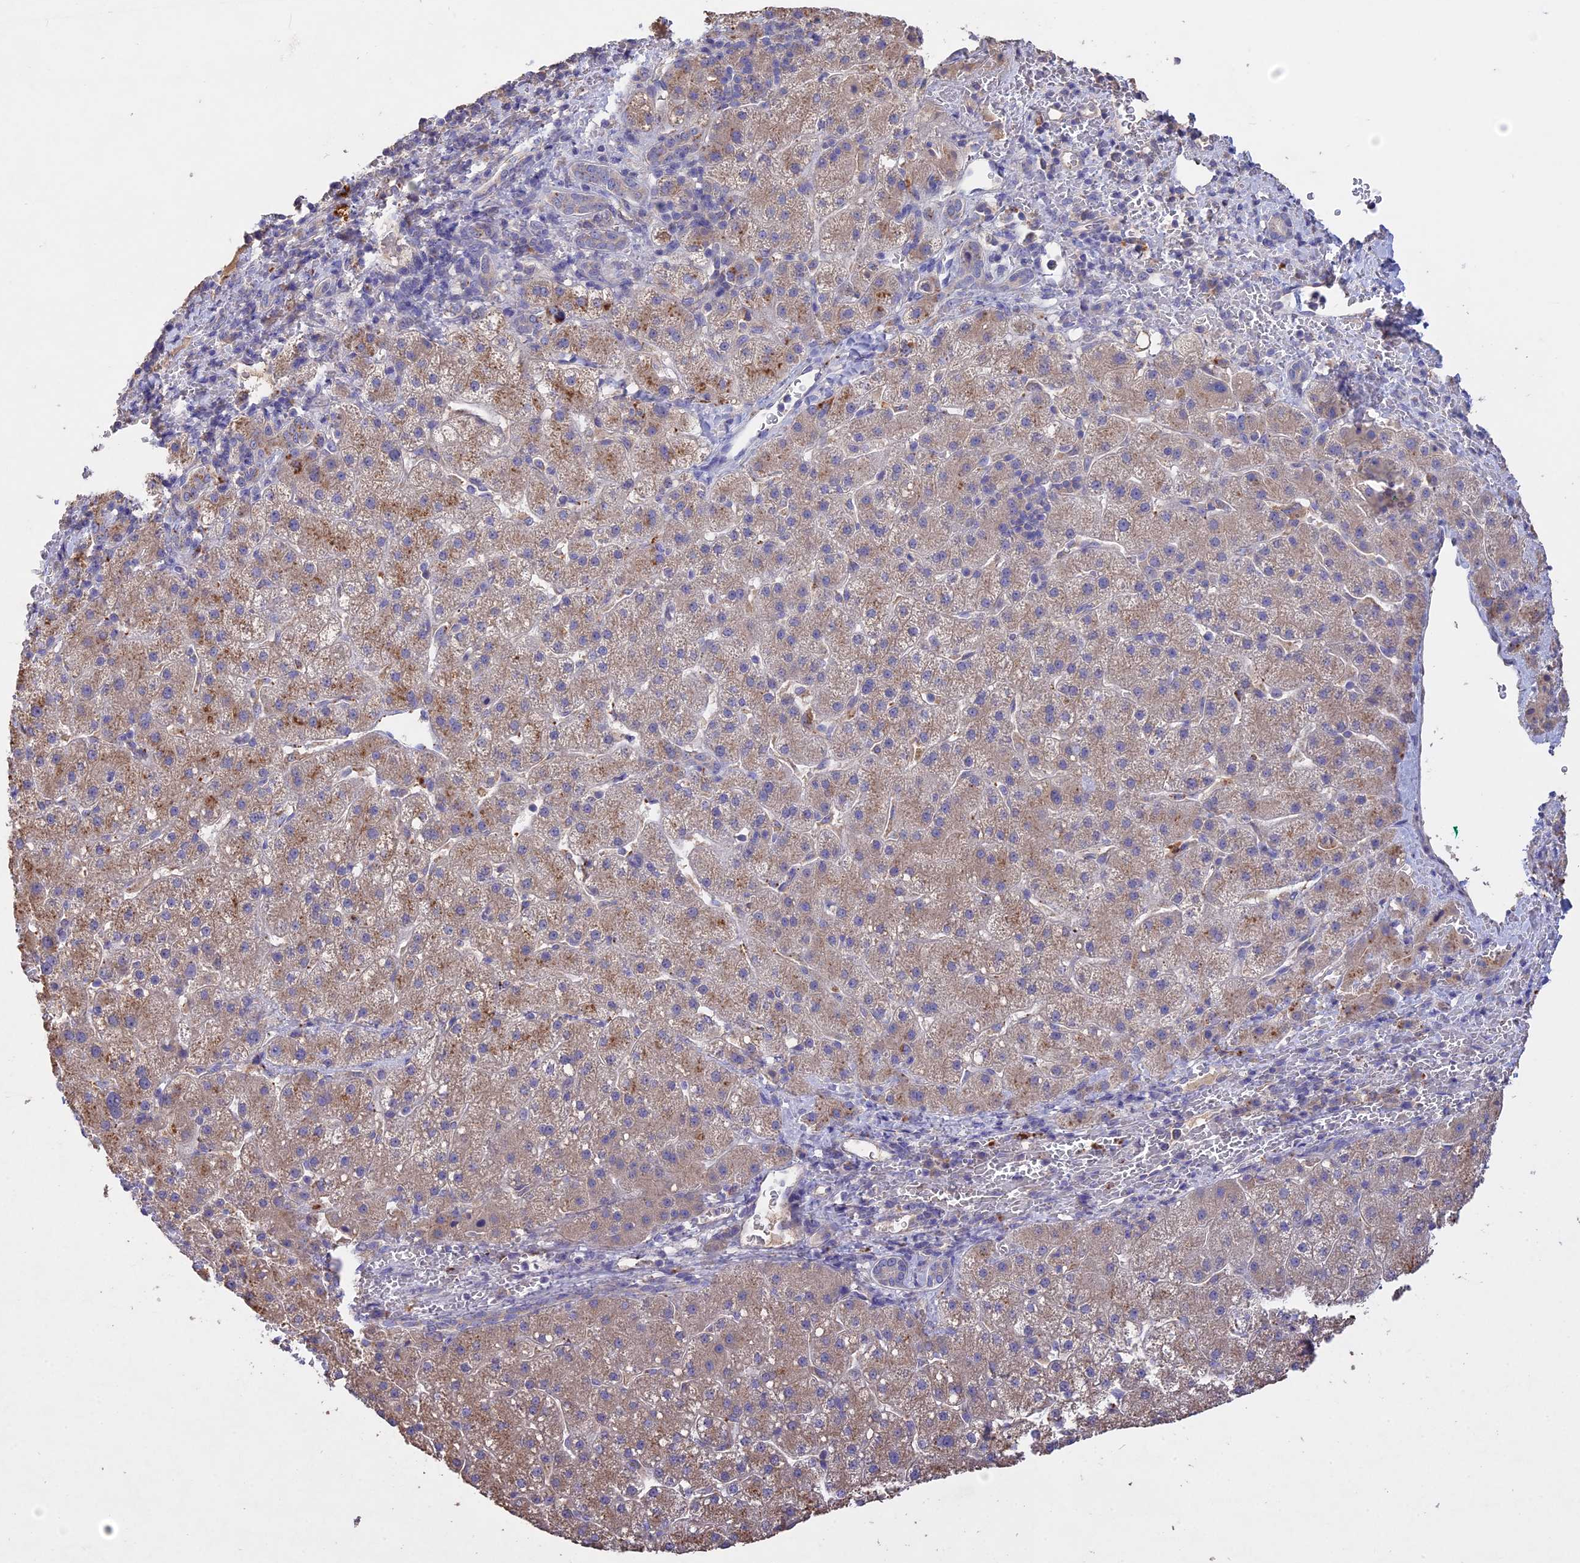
{"staining": {"intensity": "moderate", "quantity": ">75%", "location": "cytoplasmic/membranous"}, "tissue": "liver cancer", "cell_type": "Tumor cells", "image_type": "cancer", "snomed": [{"axis": "morphology", "description": "Carcinoma, Hepatocellular, NOS"}, {"axis": "topography", "description": "Liver"}], "caption": "A histopathology image of human liver cancer stained for a protein reveals moderate cytoplasmic/membranous brown staining in tumor cells. (DAB (3,3'-diaminobenzidine) = brown stain, brightfield microscopy at high magnification).", "gene": "SLC26A4", "patient": {"sex": "male", "age": 57}}